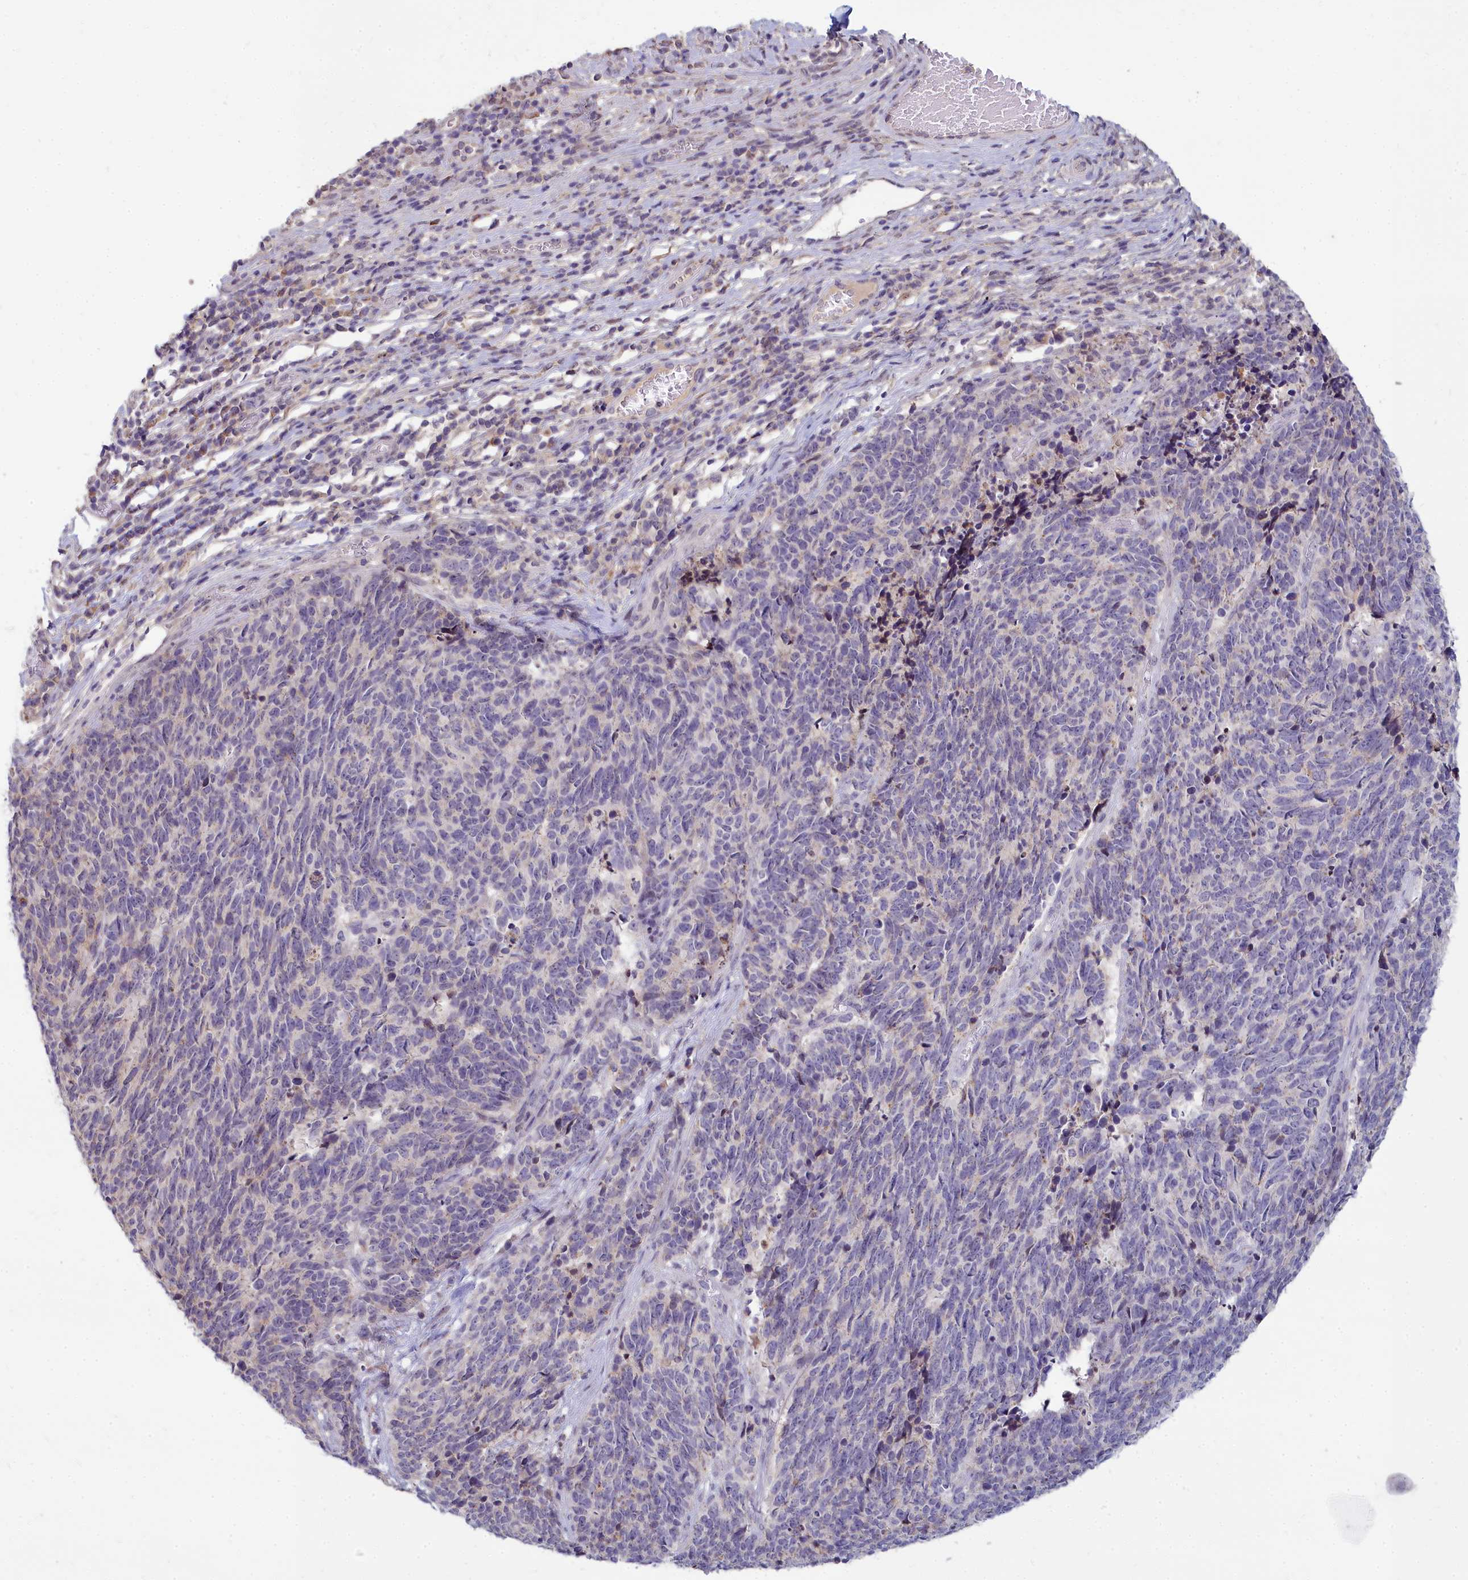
{"staining": {"intensity": "negative", "quantity": "none", "location": "none"}, "tissue": "cervical cancer", "cell_type": "Tumor cells", "image_type": "cancer", "snomed": [{"axis": "morphology", "description": "Squamous cell carcinoma, NOS"}, {"axis": "topography", "description": "Cervix"}], "caption": "This photomicrograph is of squamous cell carcinoma (cervical) stained with immunohistochemistry to label a protein in brown with the nuclei are counter-stained blue. There is no positivity in tumor cells. Nuclei are stained in blue.", "gene": "NOXA1", "patient": {"sex": "female", "age": 29}}